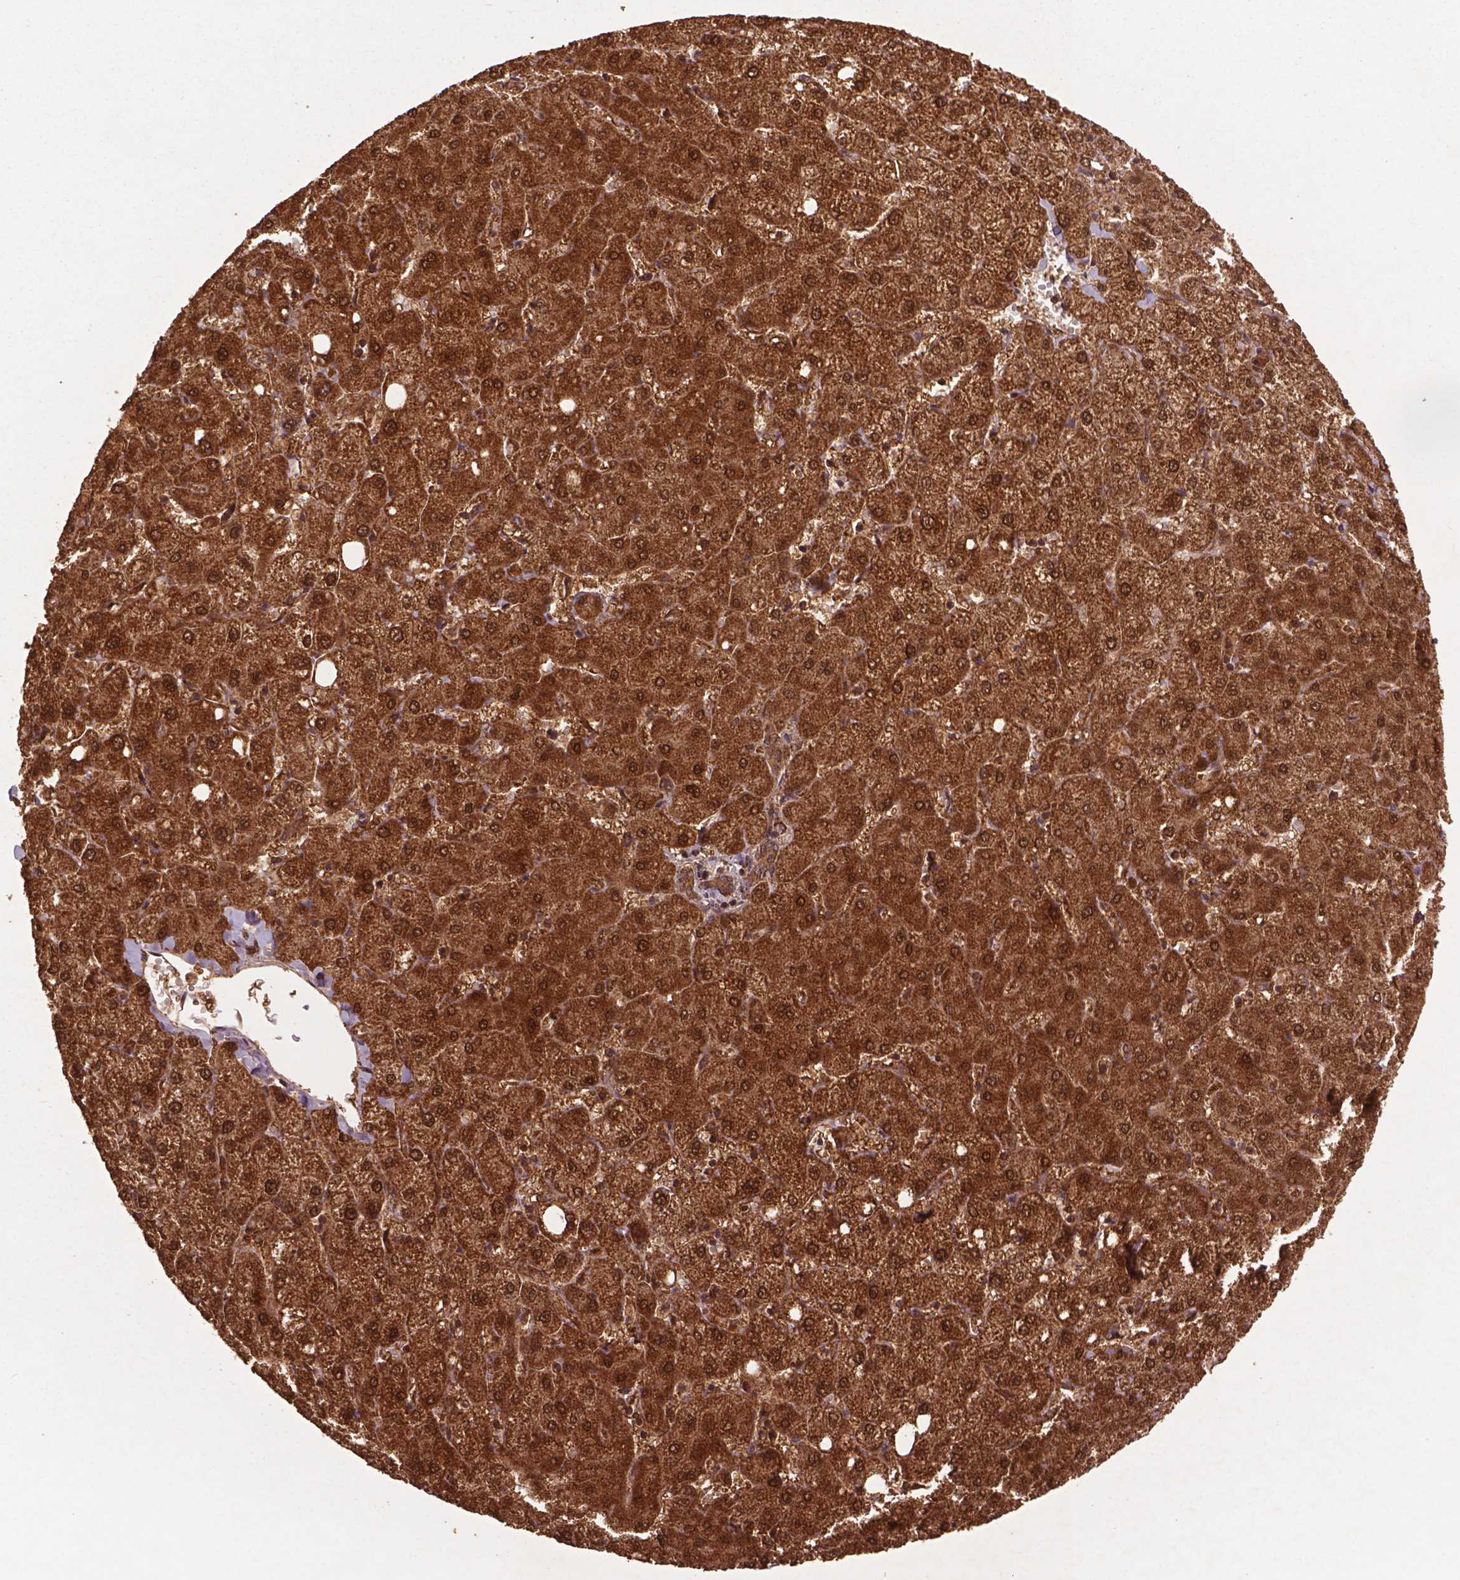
{"staining": {"intensity": "weak", "quantity": ">75%", "location": "cytoplasmic/membranous,nuclear"}, "tissue": "liver", "cell_type": "Cholangiocytes", "image_type": "normal", "snomed": [{"axis": "morphology", "description": "Normal tissue, NOS"}, {"axis": "topography", "description": "Liver"}], "caption": "Immunohistochemical staining of unremarkable human liver exhibits weak cytoplasmic/membranous,nuclear protein positivity in approximately >75% of cholangiocytes.", "gene": "BABAM1", "patient": {"sex": "female", "age": 54}}